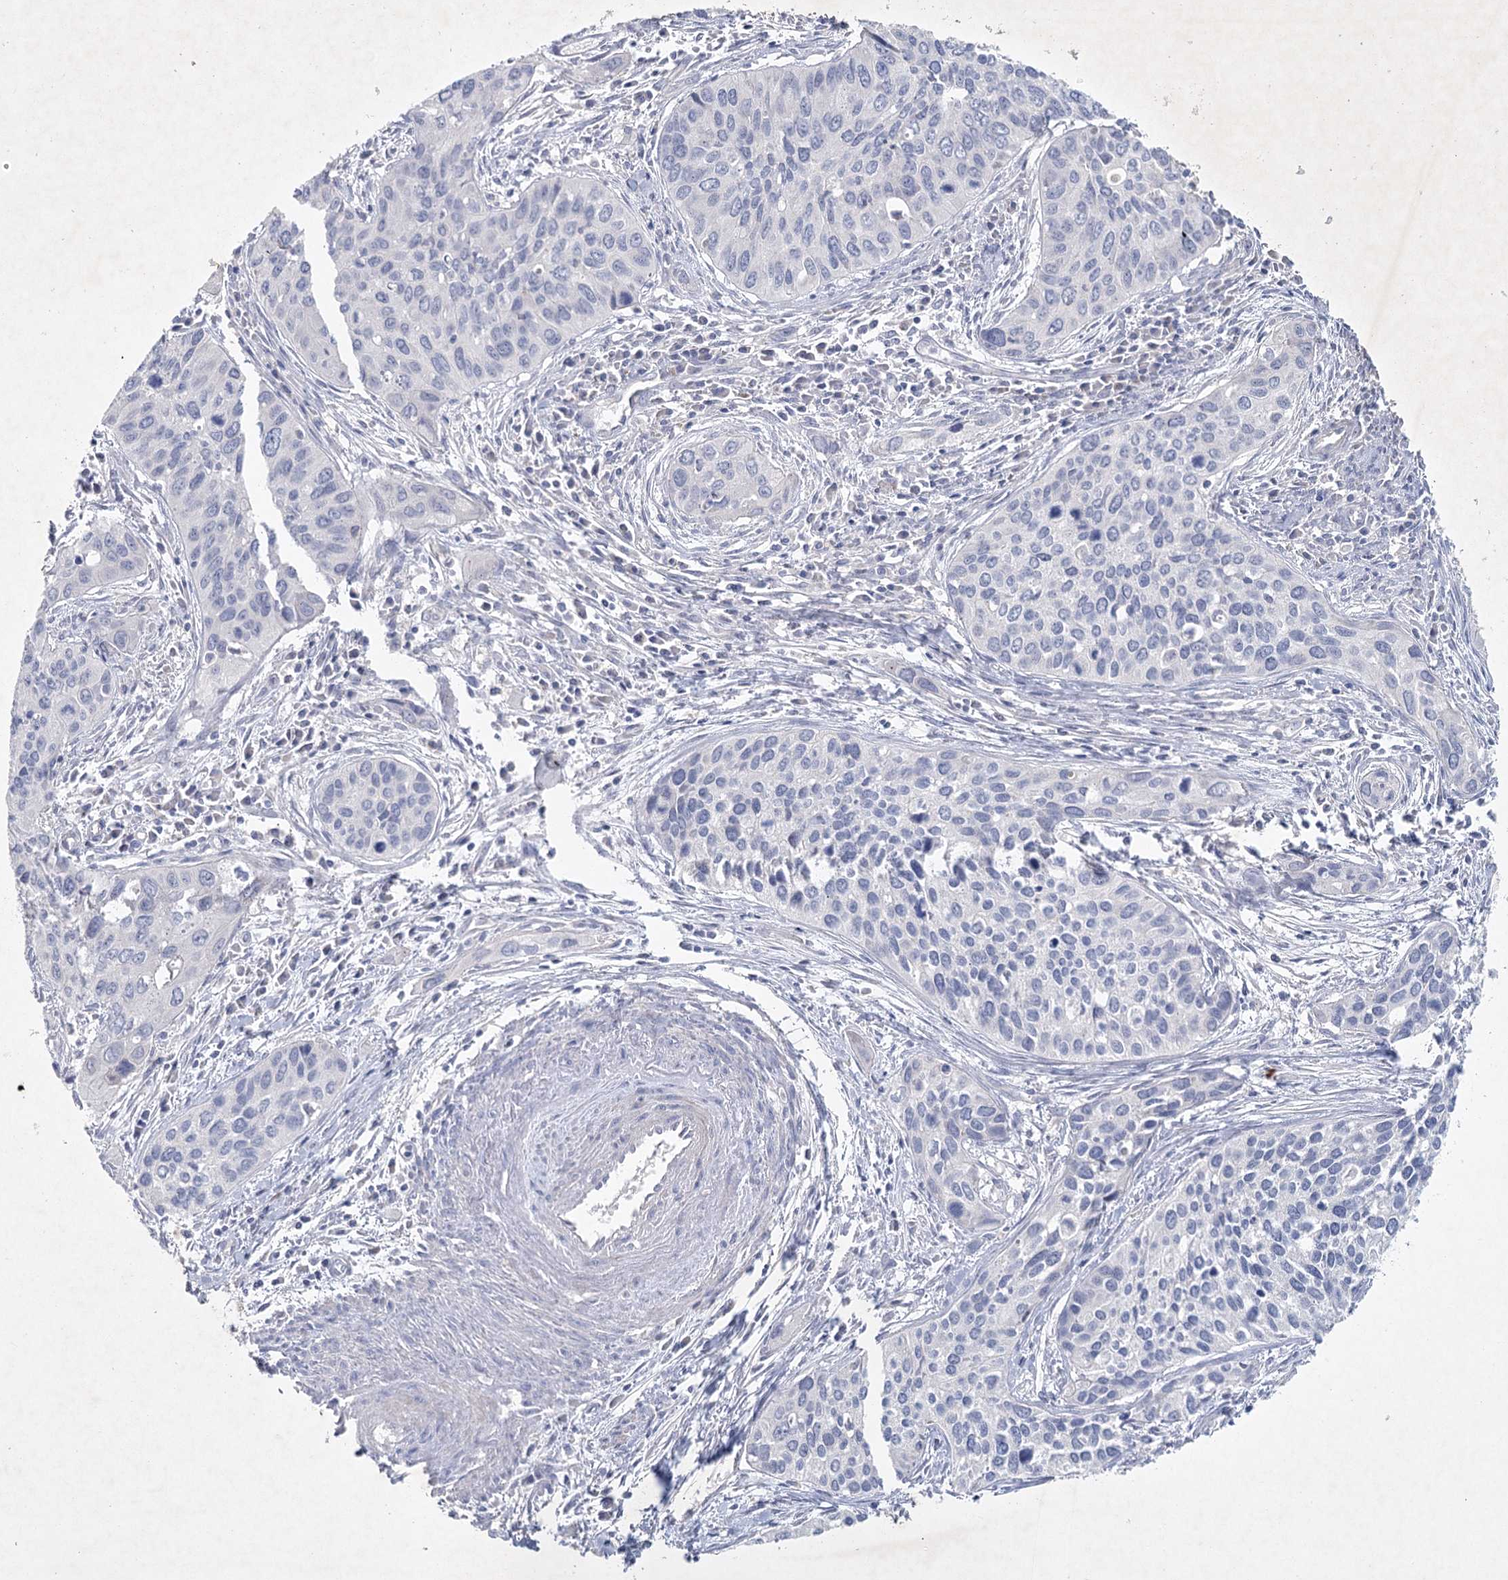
{"staining": {"intensity": "negative", "quantity": "none", "location": "none"}, "tissue": "cervical cancer", "cell_type": "Tumor cells", "image_type": "cancer", "snomed": [{"axis": "morphology", "description": "Squamous cell carcinoma, NOS"}, {"axis": "topography", "description": "Cervix"}], "caption": "The image shows no staining of tumor cells in cervical squamous cell carcinoma.", "gene": "MAP3K13", "patient": {"sex": "female", "age": 55}}